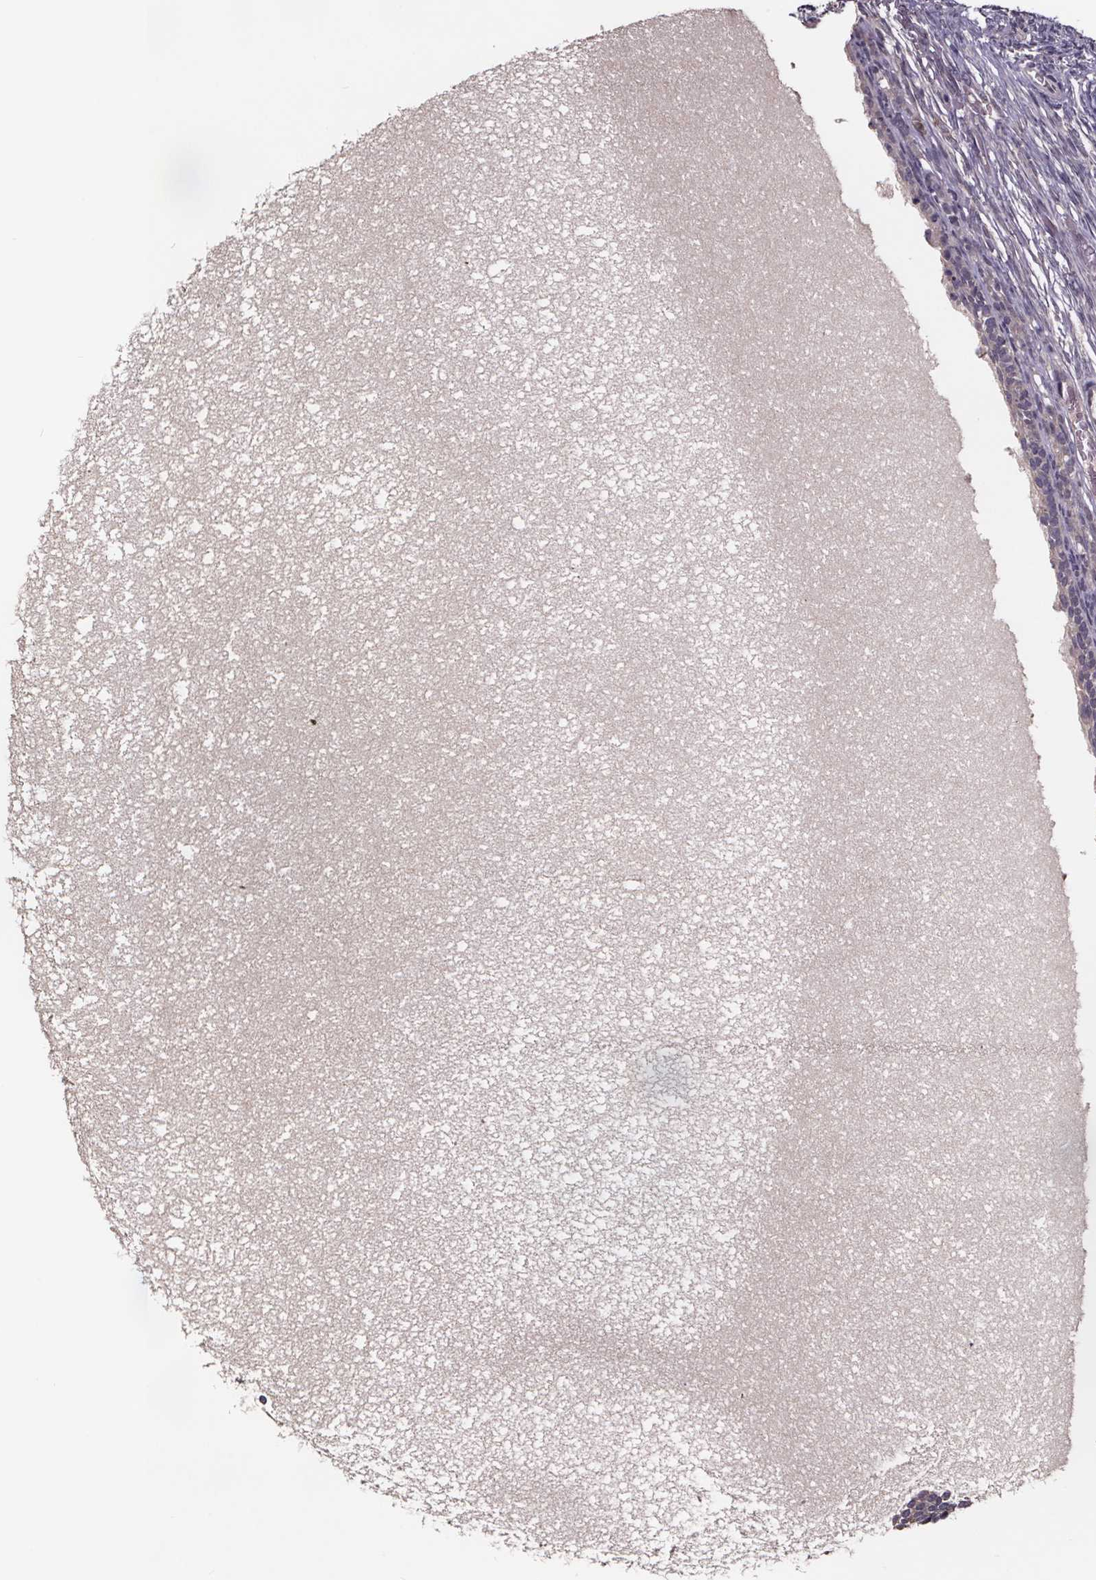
{"staining": {"intensity": "moderate", "quantity": "25%-75%", "location": "cytoplasmic/membranous"}, "tissue": "ovary", "cell_type": "Follicle cells", "image_type": "normal", "snomed": [{"axis": "morphology", "description": "Normal tissue, NOS"}, {"axis": "topography", "description": "Ovary"}], "caption": "Ovary stained with IHC exhibits moderate cytoplasmic/membranous staining in about 25%-75% of follicle cells. (DAB (3,3'-diaminobenzidine) IHC with brightfield microscopy, high magnification).", "gene": "SMIM1", "patient": {"sex": "female", "age": 34}}